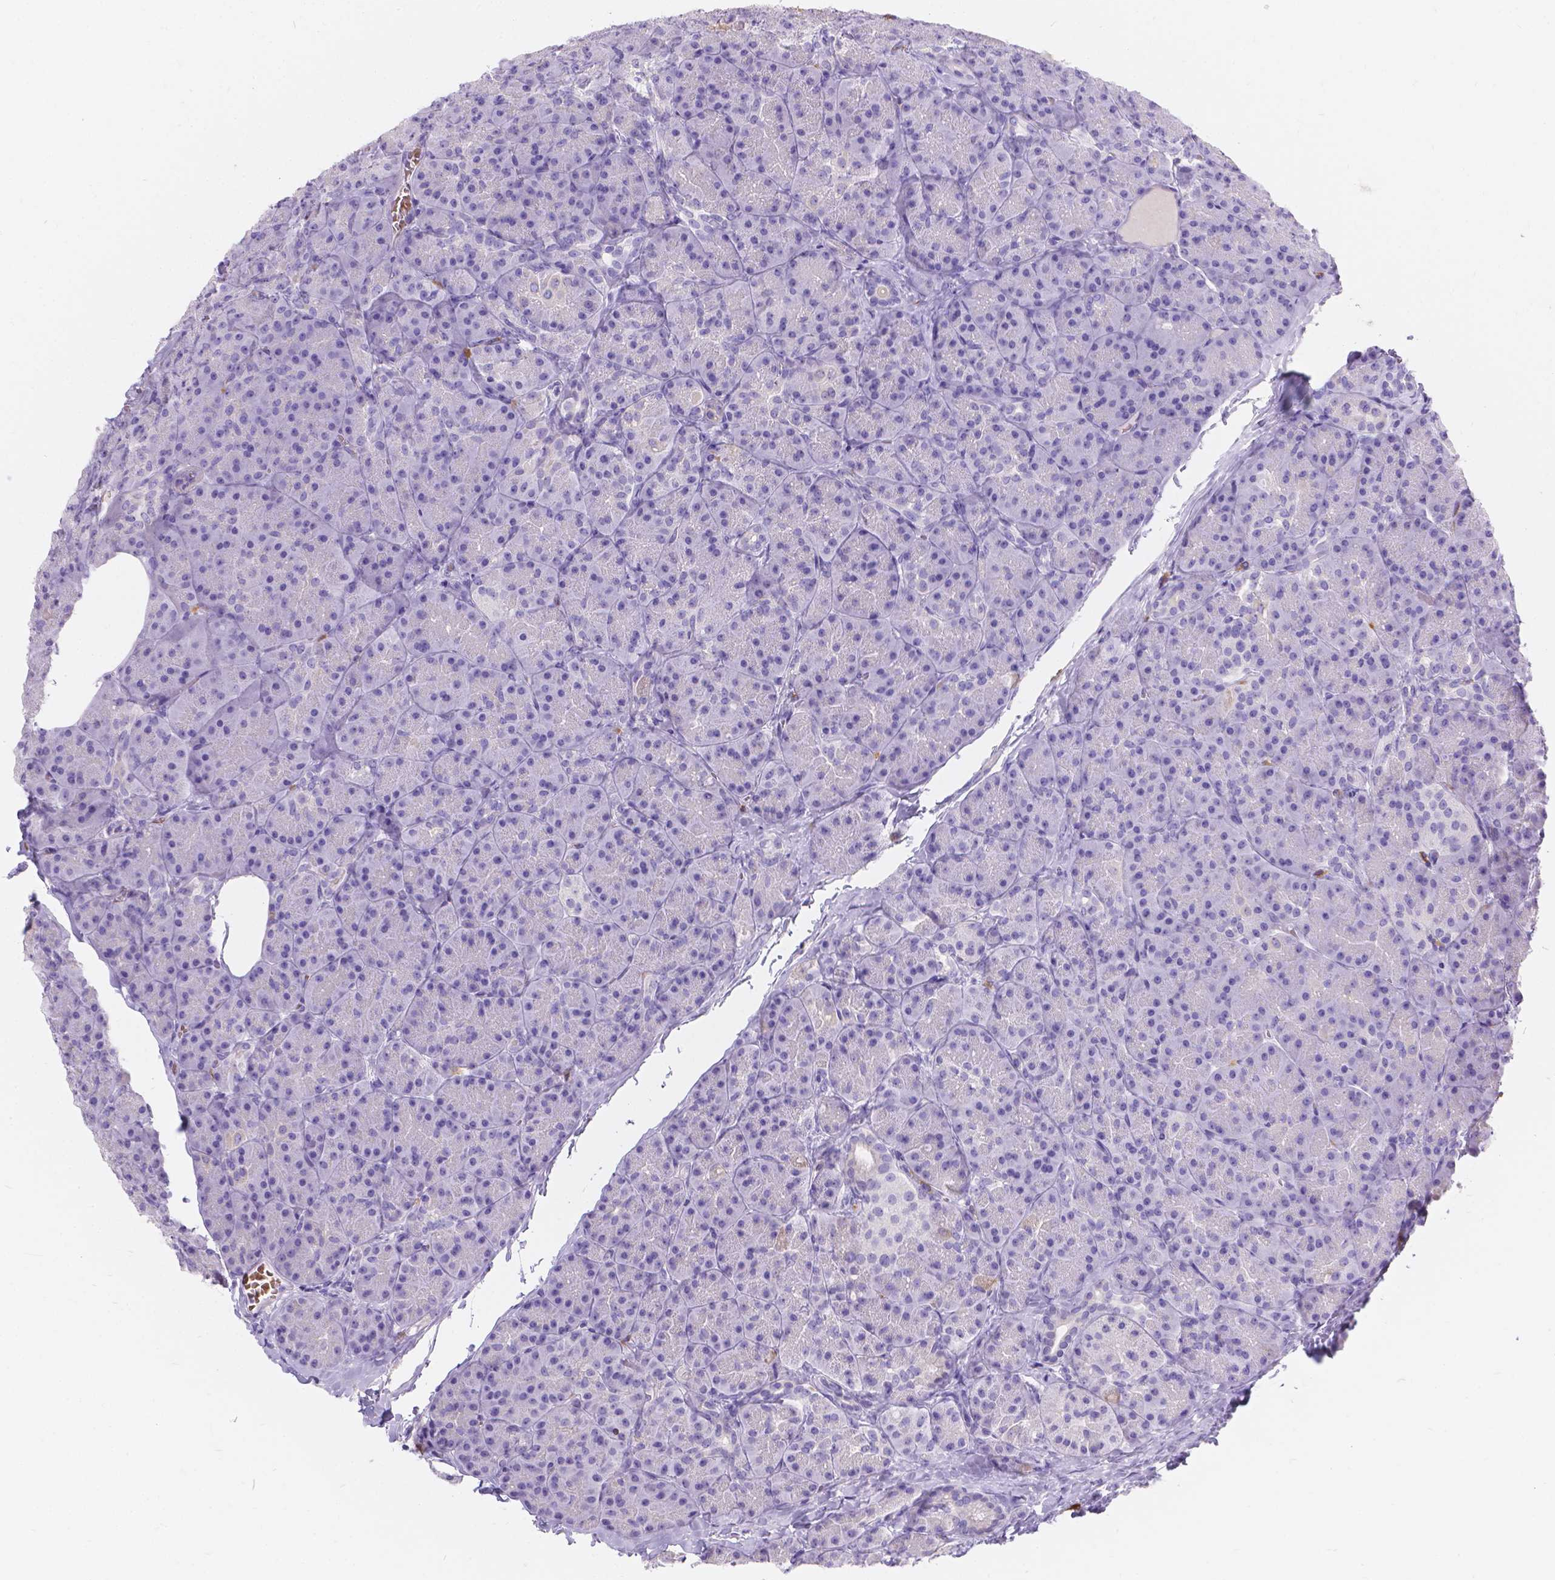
{"staining": {"intensity": "negative", "quantity": "none", "location": "none"}, "tissue": "pancreas", "cell_type": "Exocrine glandular cells", "image_type": "normal", "snomed": [{"axis": "morphology", "description": "Normal tissue, NOS"}, {"axis": "topography", "description": "Pancreas"}], "caption": "A high-resolution photomicrograph shows immunohistochemistry staining of unremarkable pancreas, which reveals no significant staining in exocrine glandular cells.", "gene": "GNRHR", "patient": {"sex": "male", "age": 57}}